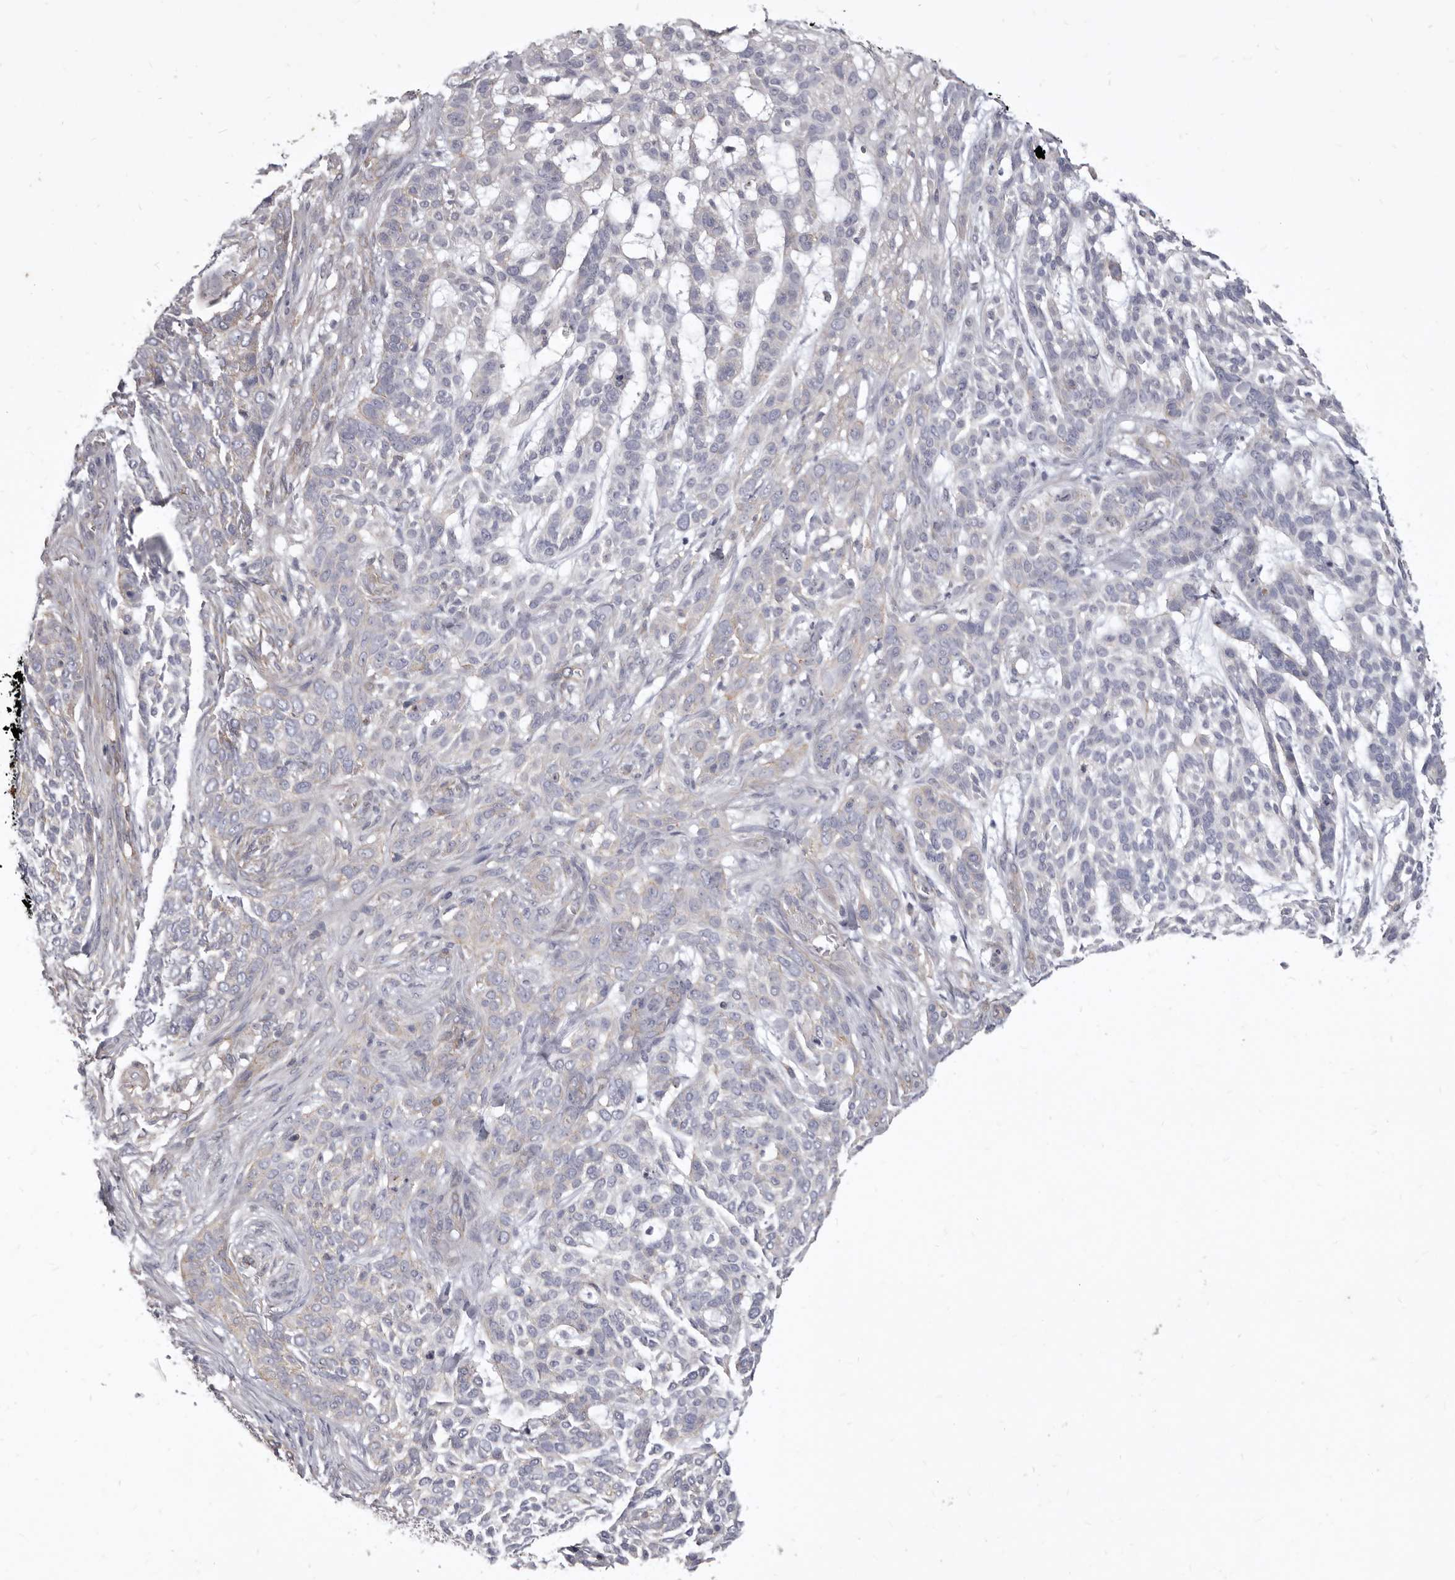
{"staining": {"intensity": "negative", "quantity": "none", "location": "none"}, "tissue": "skin cancer", "cell_type": "Tumor cells", "image_type": "cancer", "snomed": [{"axis": "morphology", "description": "Basal cell carcinoma"}, {"axis": "topography", "description": "Skin"}], "caption": "This is an immunohistochemistry (IHC) micrograph of skin basal cell carcinoma. There is no positivity in tumor cells.", "gene": "P2RX6", "patient": {"sex": "female", "age": 64}}